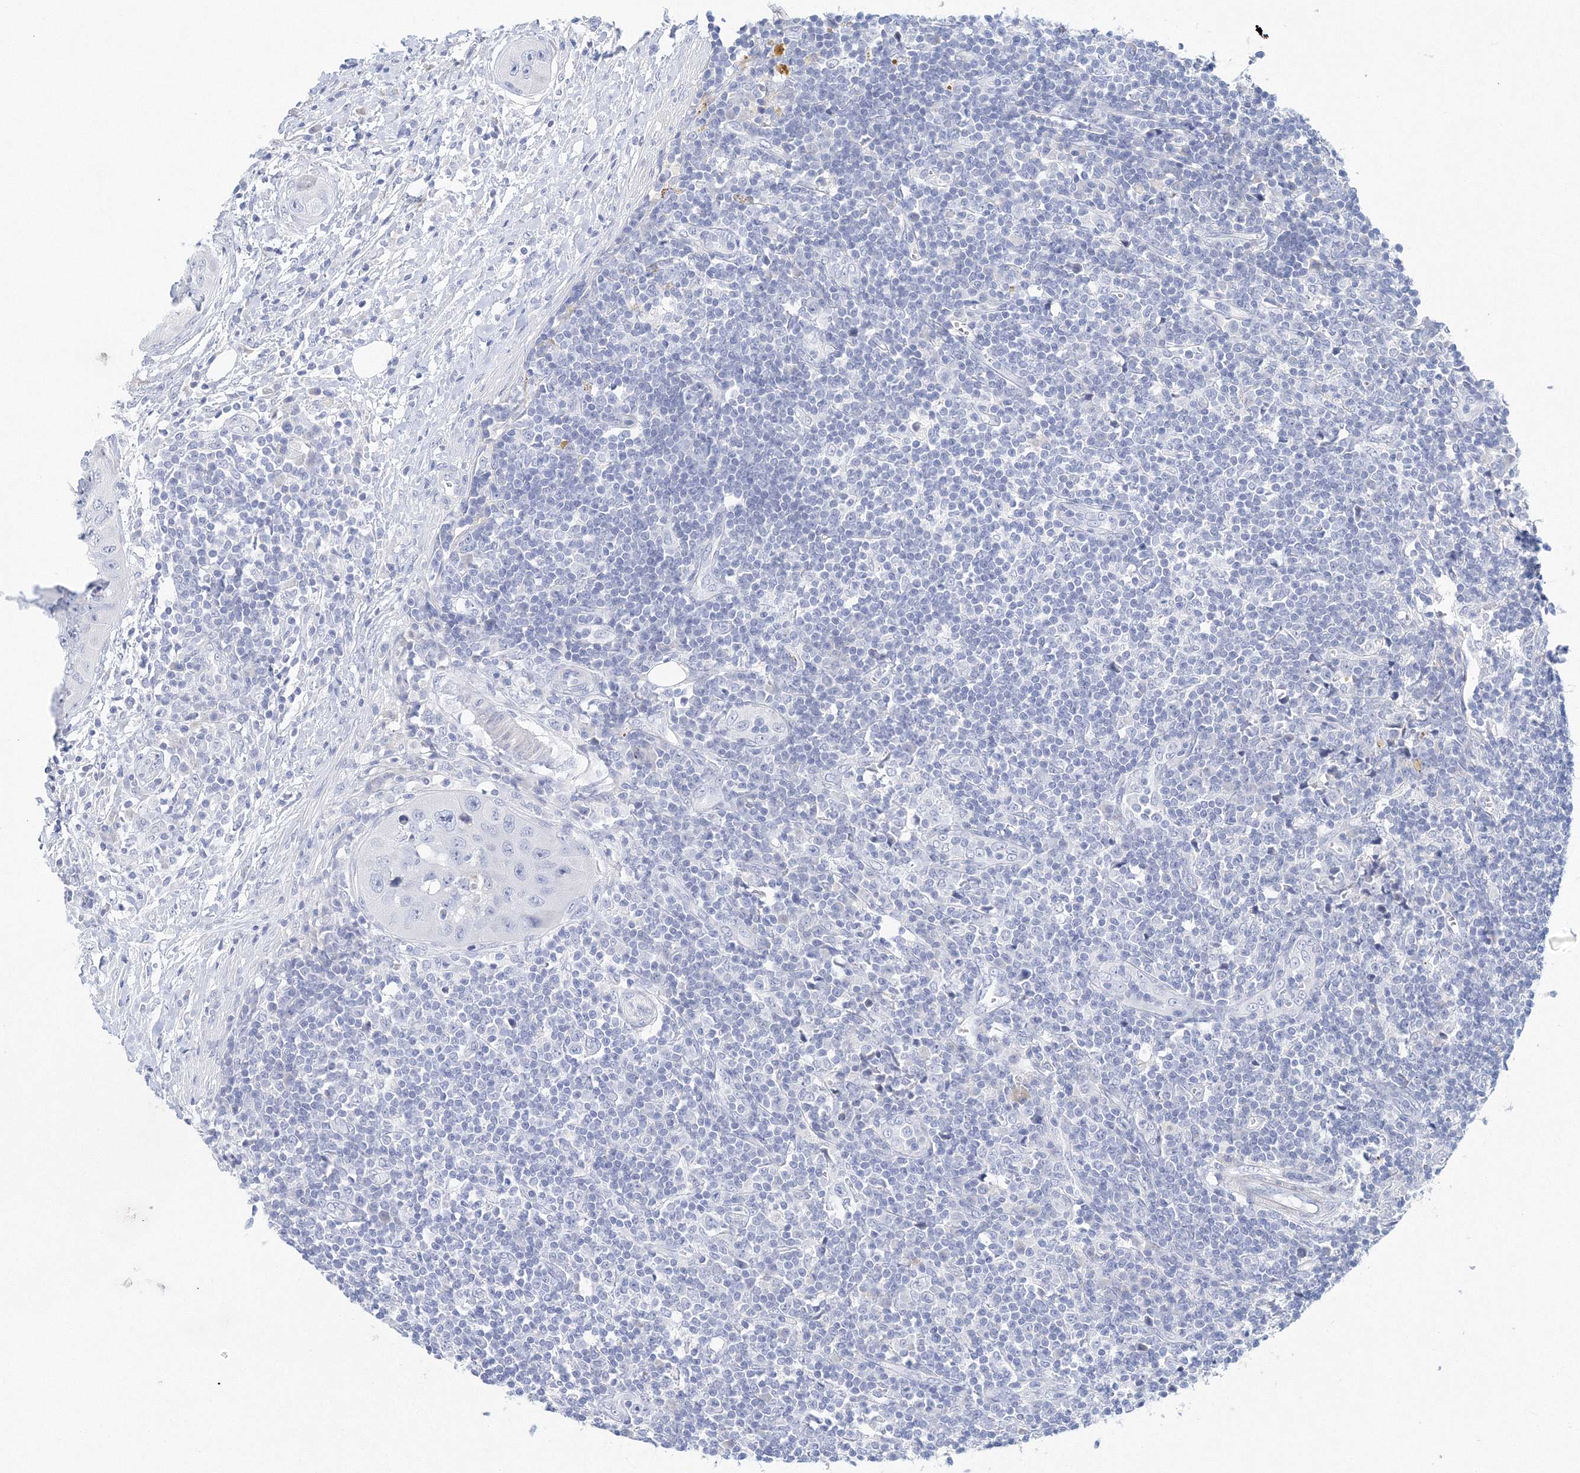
{"staining": {"intensity": "negative", "quantity": "none", "location": "none"}, "tissue": "lymph node", "cell_type": "Germinal center cells", "image_type": "normal", "snomed": [{"axis": "morphology", "description": "Normal tissue, NOS"}, {"axis": "morphology", "description": "Squamous cell carcinoma, metastatic, NOS"}, {"axis": "topography", "description": "Lymph node"}], "caption": "Immunohistochemistry photomicrograph of normal lymph node: human lymph node stained with DAB demonstrates no significant protein expression in germinal center cells. (IHC, brightfield microscopy, high magnification).", "gene": "LRRIQ4", "patient": {"sex": "male", "age": 73}}